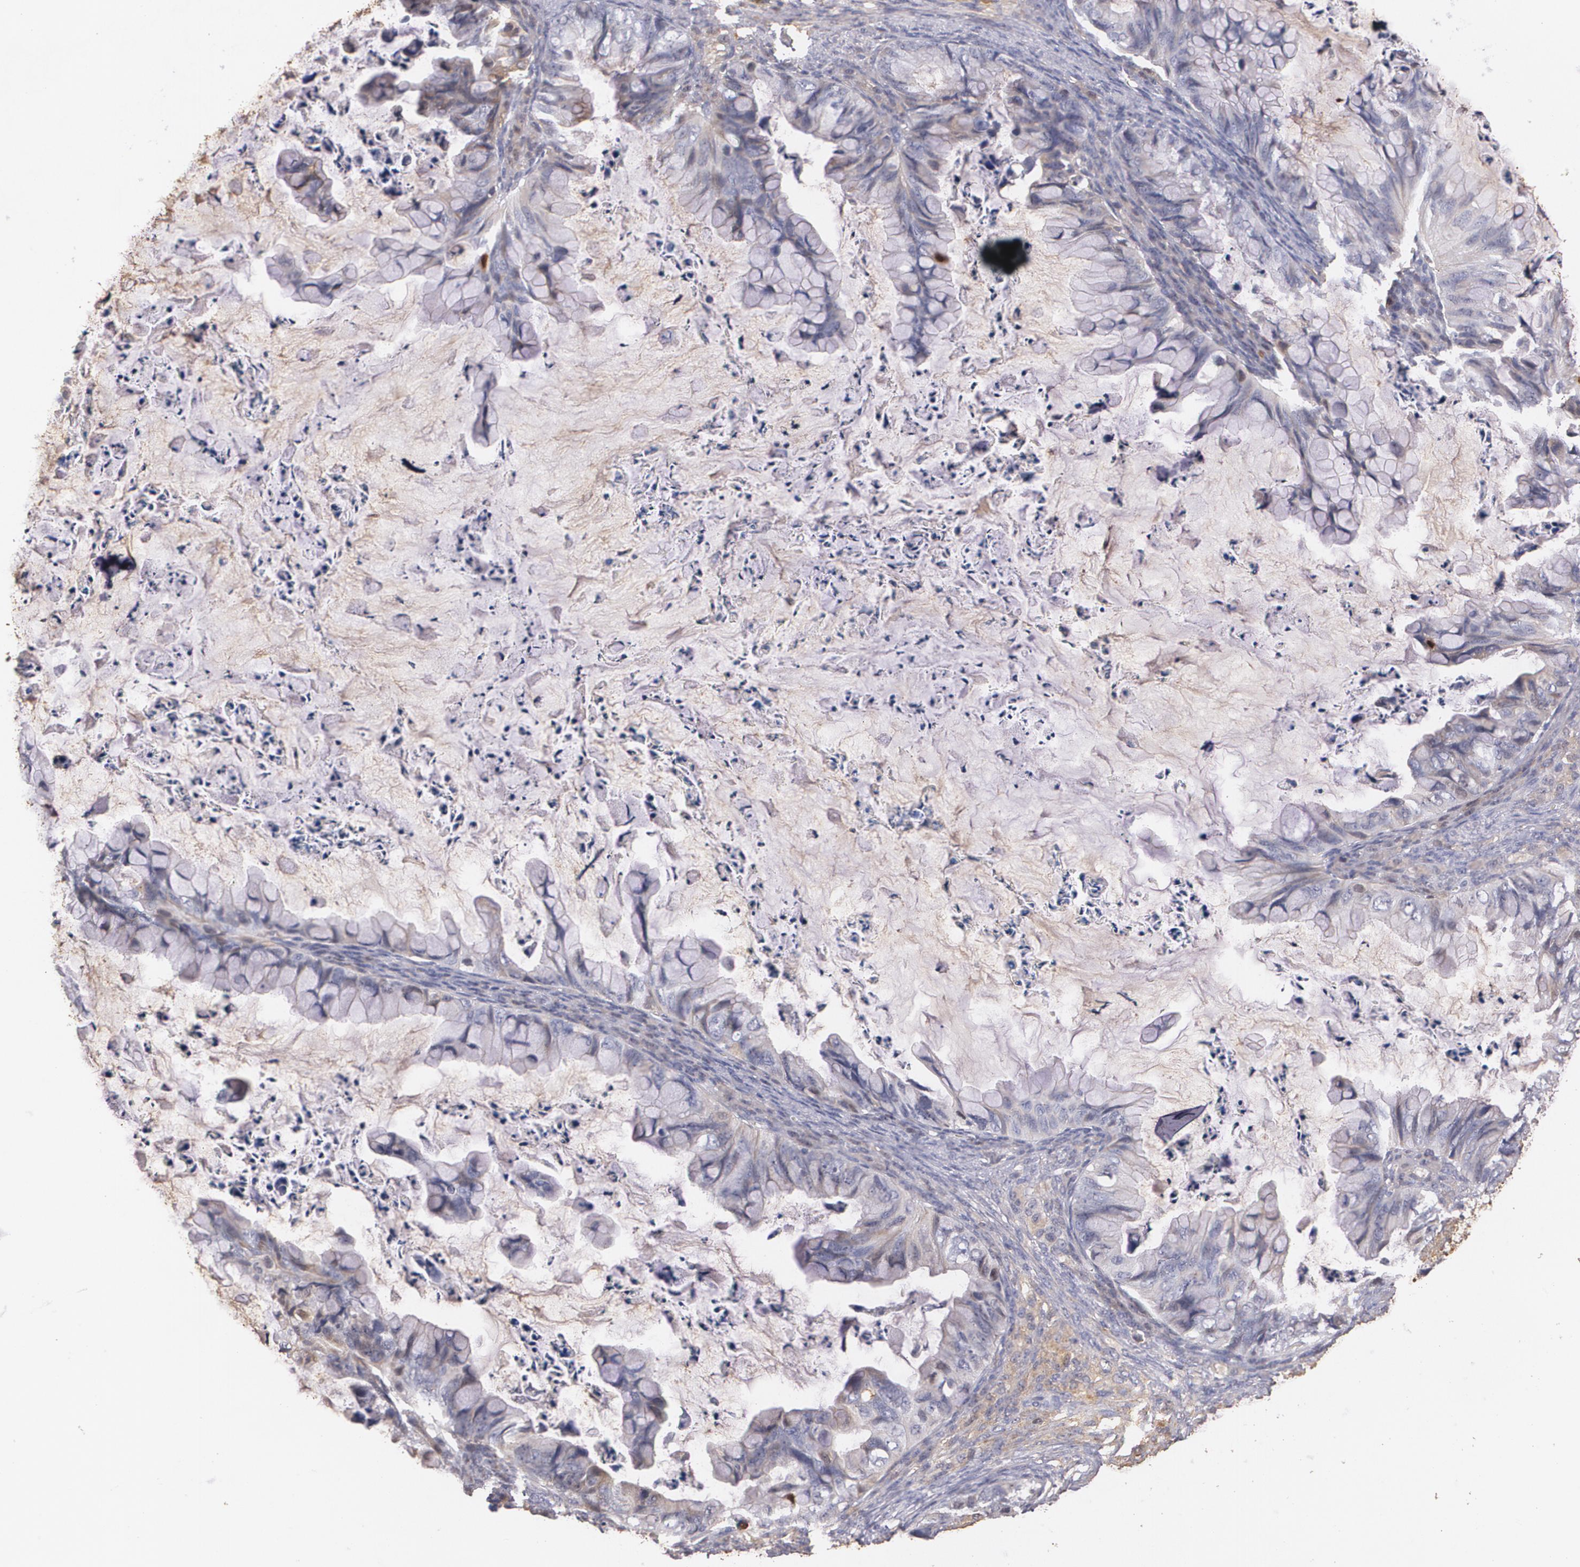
{"staining": {"intensity": "weak", "quantity": "25%-75%", "location": "cytoplasmic/membranous"}, "tissue": "ovarian cancer", "cell_type": "Tumor cells", "image_type": "cancer", "snomed": [{"axis": "morphology", "description": "Cystadenocarcinoma, mucinous, NOS"}, {"axis": "topography", "description": "Ovary"}], "caption": "Ovarian cancer (mucinous cystadenocarcinoma) stained with a protein marker displays weak staining in tumor cells.", "gene": "PTS", "patient": {"sex": "female", "age": 36}}